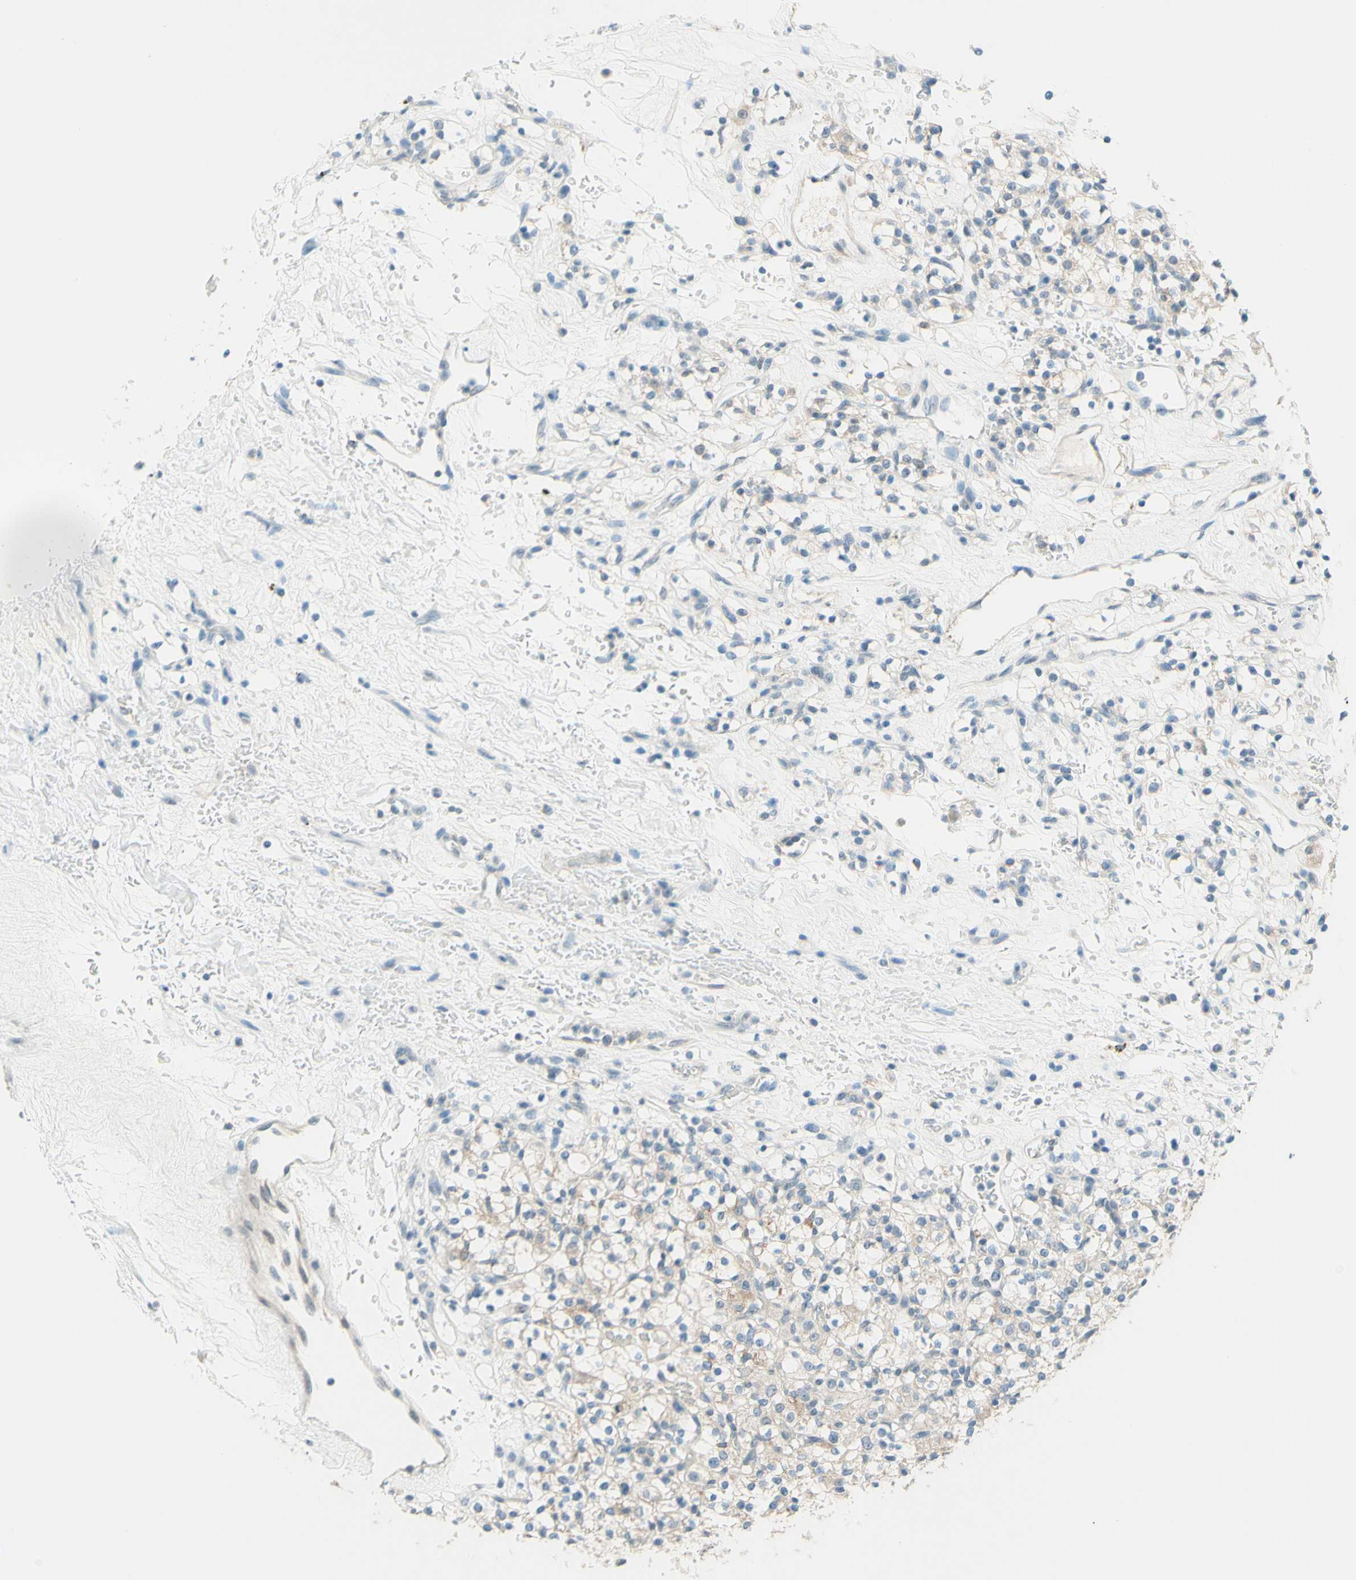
{"staining": {"intensity": "weak", "quantity": "<25%", "location": "cytoplasmic/membranous"}, "tissue": "renal cancer", "cell_type": "Tumor cells", "image_type": "cancer", "snomed": [{"axis": "morphology", "description": "Normal tissue, NOS"}, {"axis": "morphology", "description": "Adenocarcinoma, NOS"}, {"axis": "topography", "description": "Kidney"}], "caption": "A photomicrograph of human renal cancer (adenocarcinoma) is negative for staining in tumor cells.", "gene": "JPH1", "patient": {"sex": "female", "age": 72}}